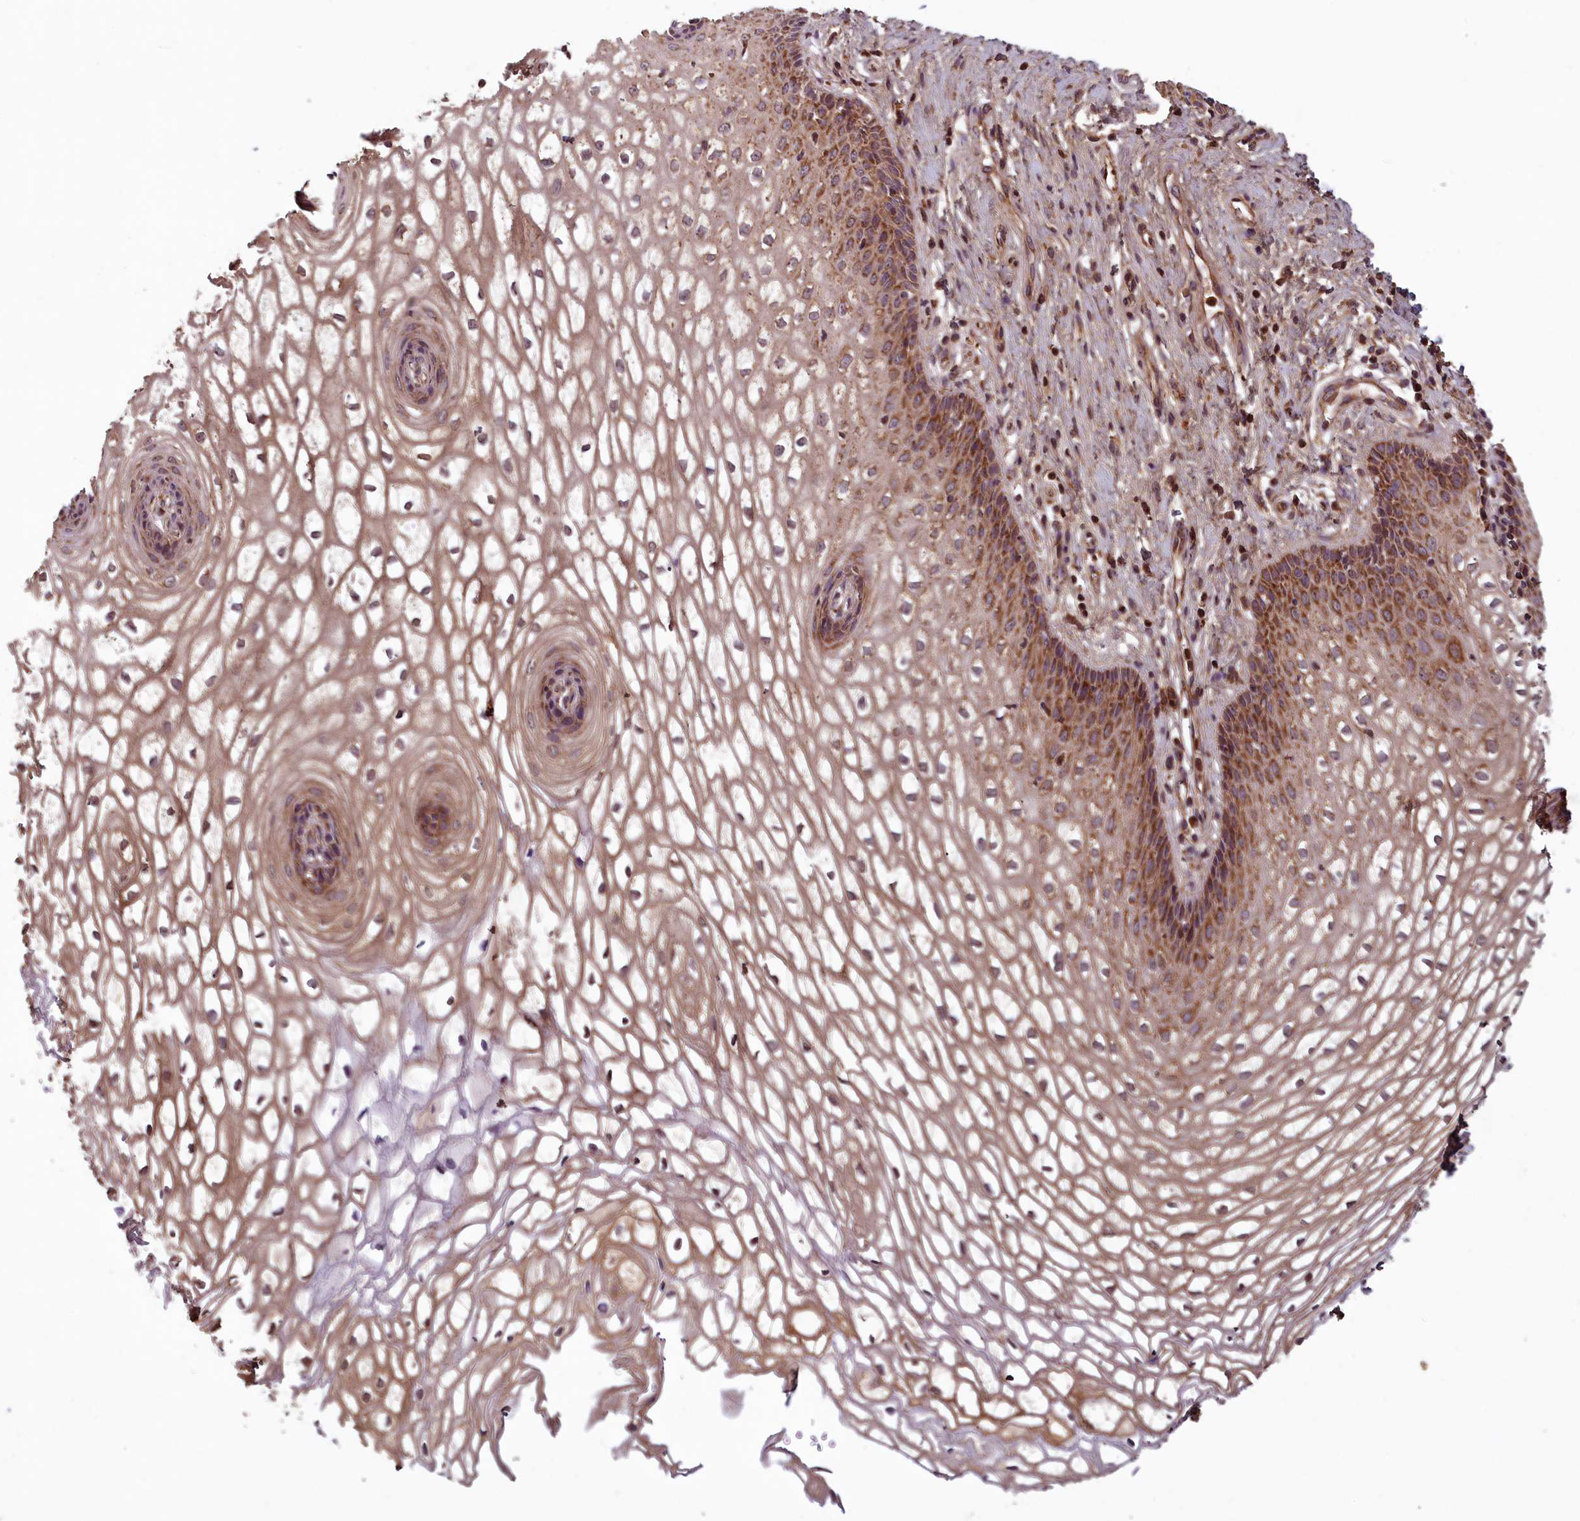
{"staining": {"intensity": "moderate", "quantity": ">75%", "location": "cytoplasmic/membranous,nuclear"}, "tissue": "vagina", "cell_type": "Squamous epithelial cells", "image_type": "normal", "snomed": [{"axis": "morphology", "description": "Normal tissue, NOS"}, {"axis": "topography", "description": "Vagina"}], "caption": "Protein expression by immunohistochemistry demonstrates moderate cytoplasmic/membranous,nuclear expression in approximately >75% of squamous epithelial cells in normal vagina.", "gene": "CCDC15", "patient": {"sex": "female", "age": 34}}